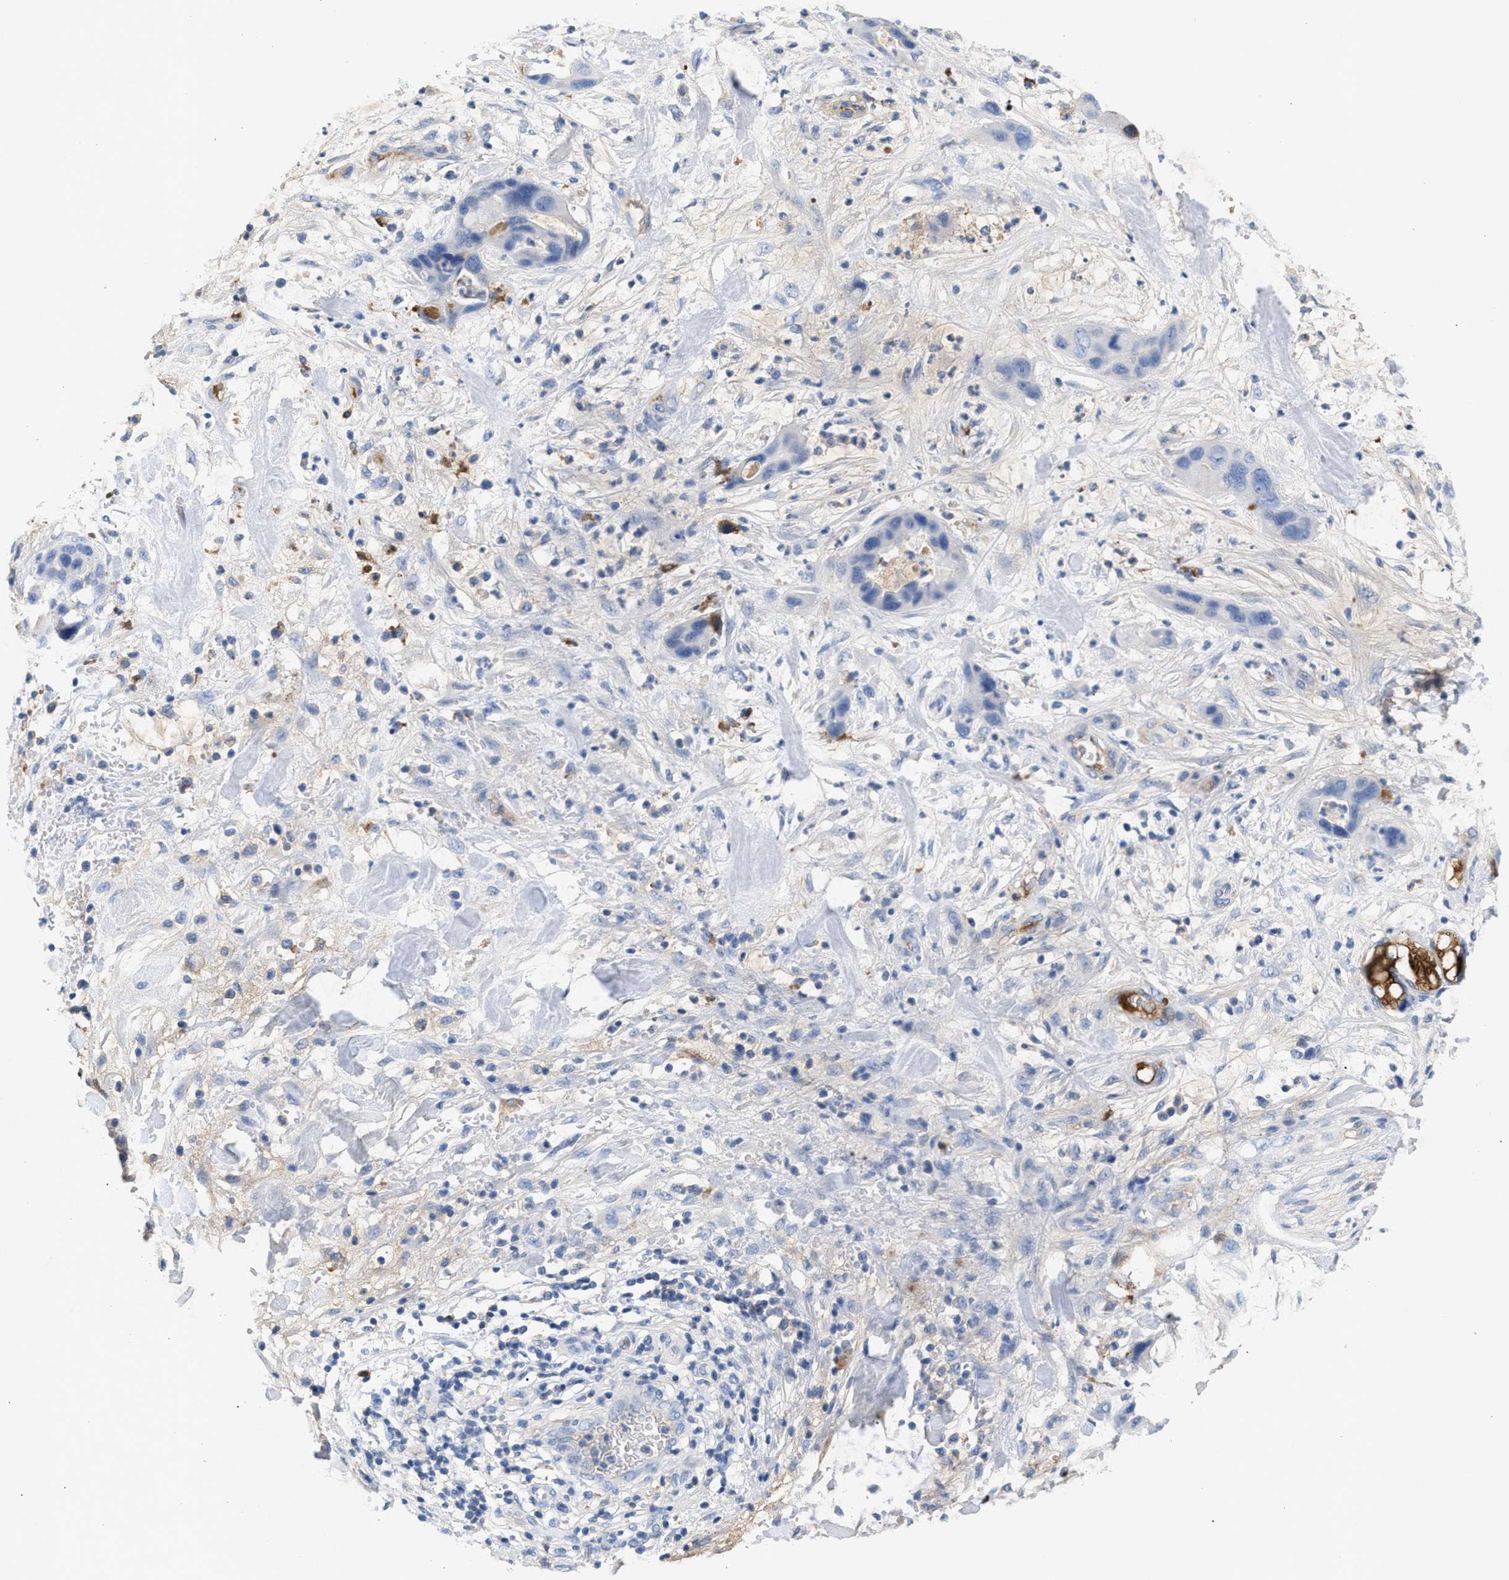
{"staining": {"intensity": "negative", "quantity": "none", "location": "none"}, "tissue": "pancreatic cancer", "cell_type": "Tumor cells", "image_type": "cancer", "snomed": [{"axis": "morphology", "description": "Adenocarcinoma, NOS"}, {"axis": "topography", "description": "Pancreas"}], "caption": "High magnification brightfield microscopy of pancreatic cancer (adenocarcinoma) stained with DAB (brown) and counterstained with hematoxylin (blue): tumor cells show no significant positivity.", "gene": "APOH", "patient": {"sex": "female", "age": 71}}